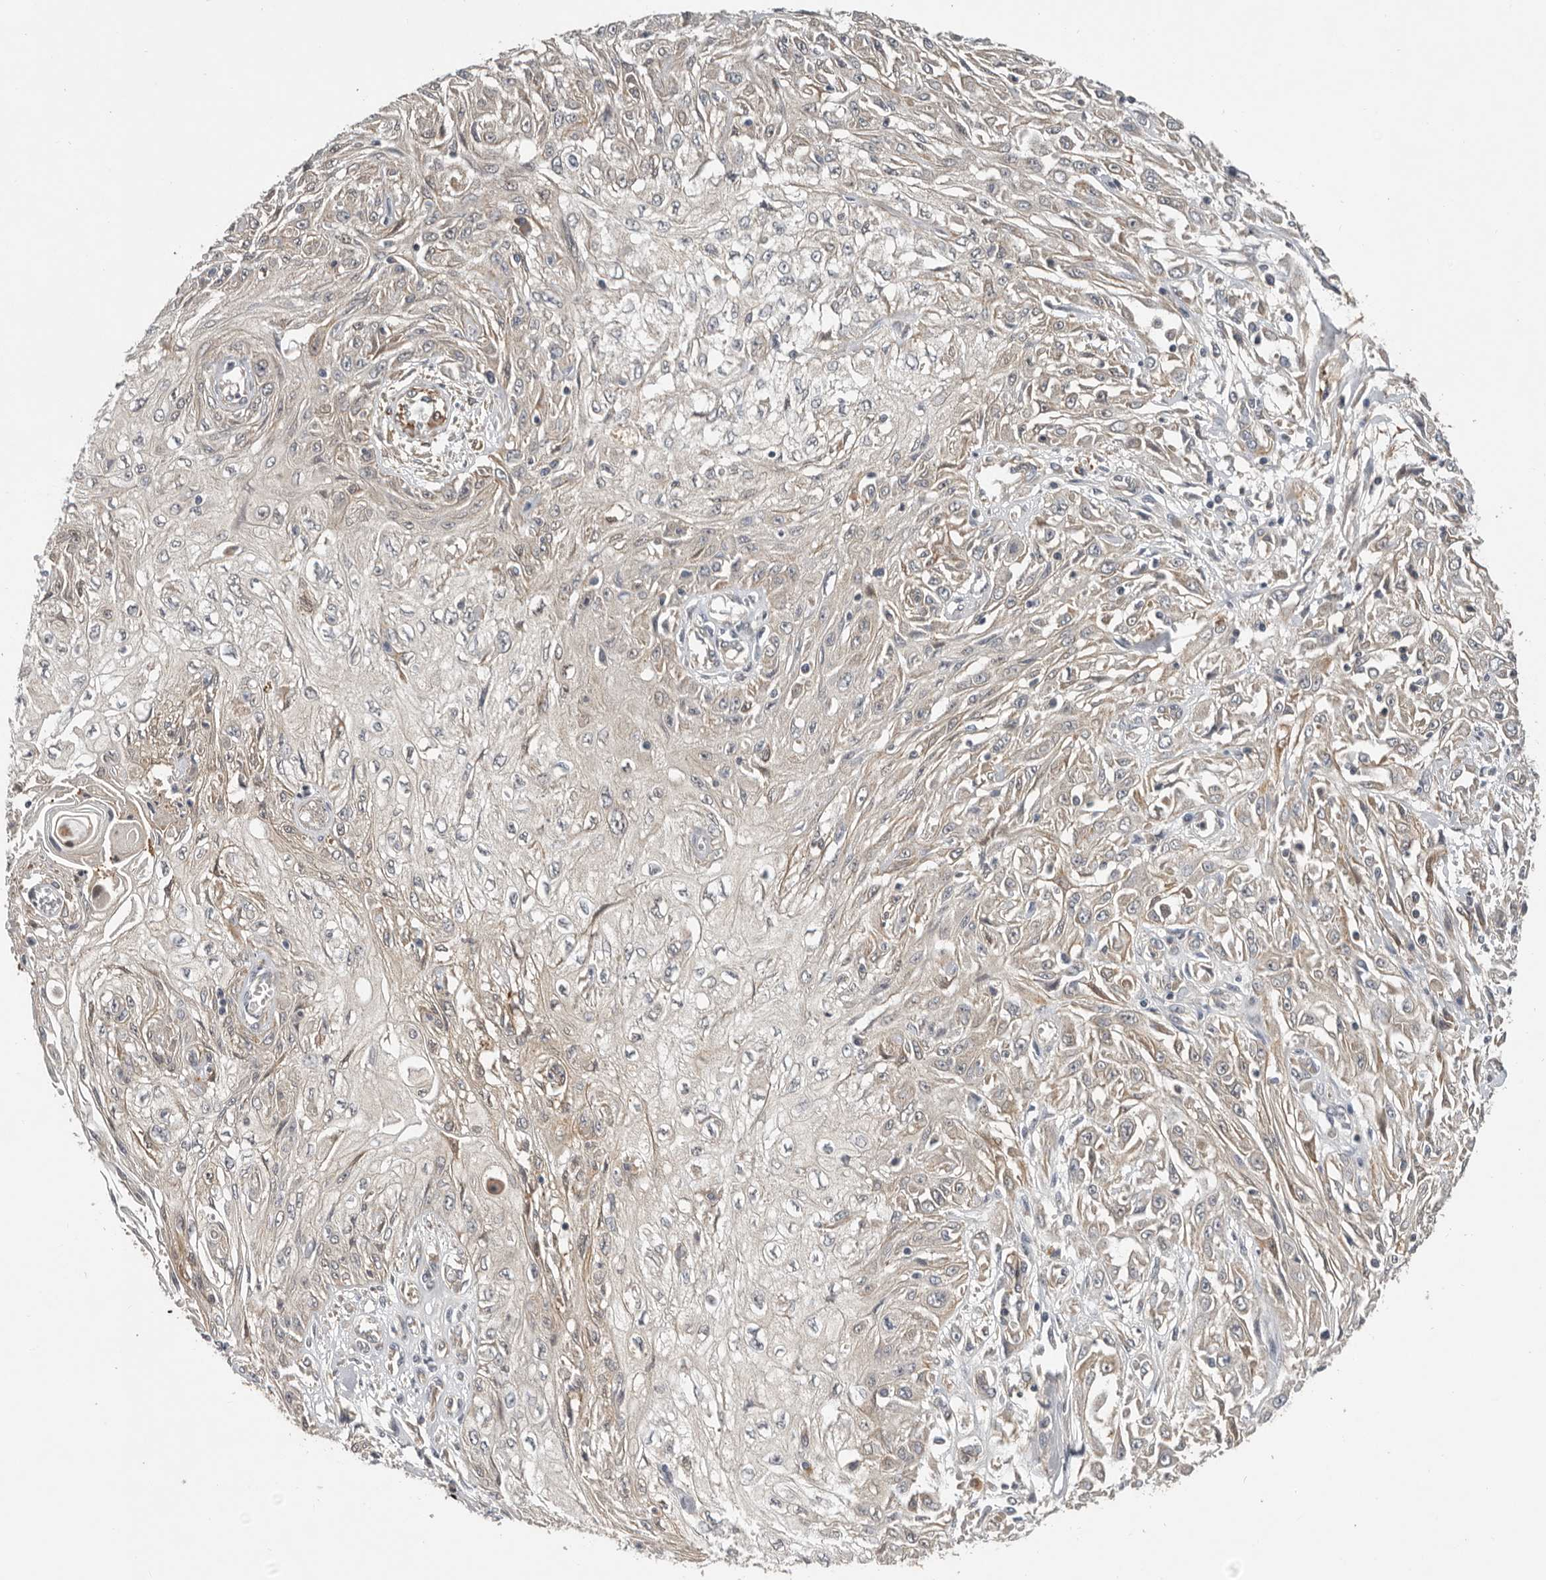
{"staining": {"intensity": "negative", "quantity": "none", "location": "none"}, "tissue": "skin cancer", "cell_type": "Tumor cells", "image_type": "cancer", "snomed": [{"axis": "morphology", "description": "Squamous cell carcinoma, NOS"}, {"axis": "morphology", "description": "Squamous cell carcinoma, metastatic, NOS"}, {"axis": "topography", "description": "Skin"}, {"axis": "topography", "description": "Lymph node"}], "caption": "This is an IHC image of skin cancer. There is no staining in tumor cells.", "gene": "RNF157", "patient": {"sex": "male", "age": 75}}